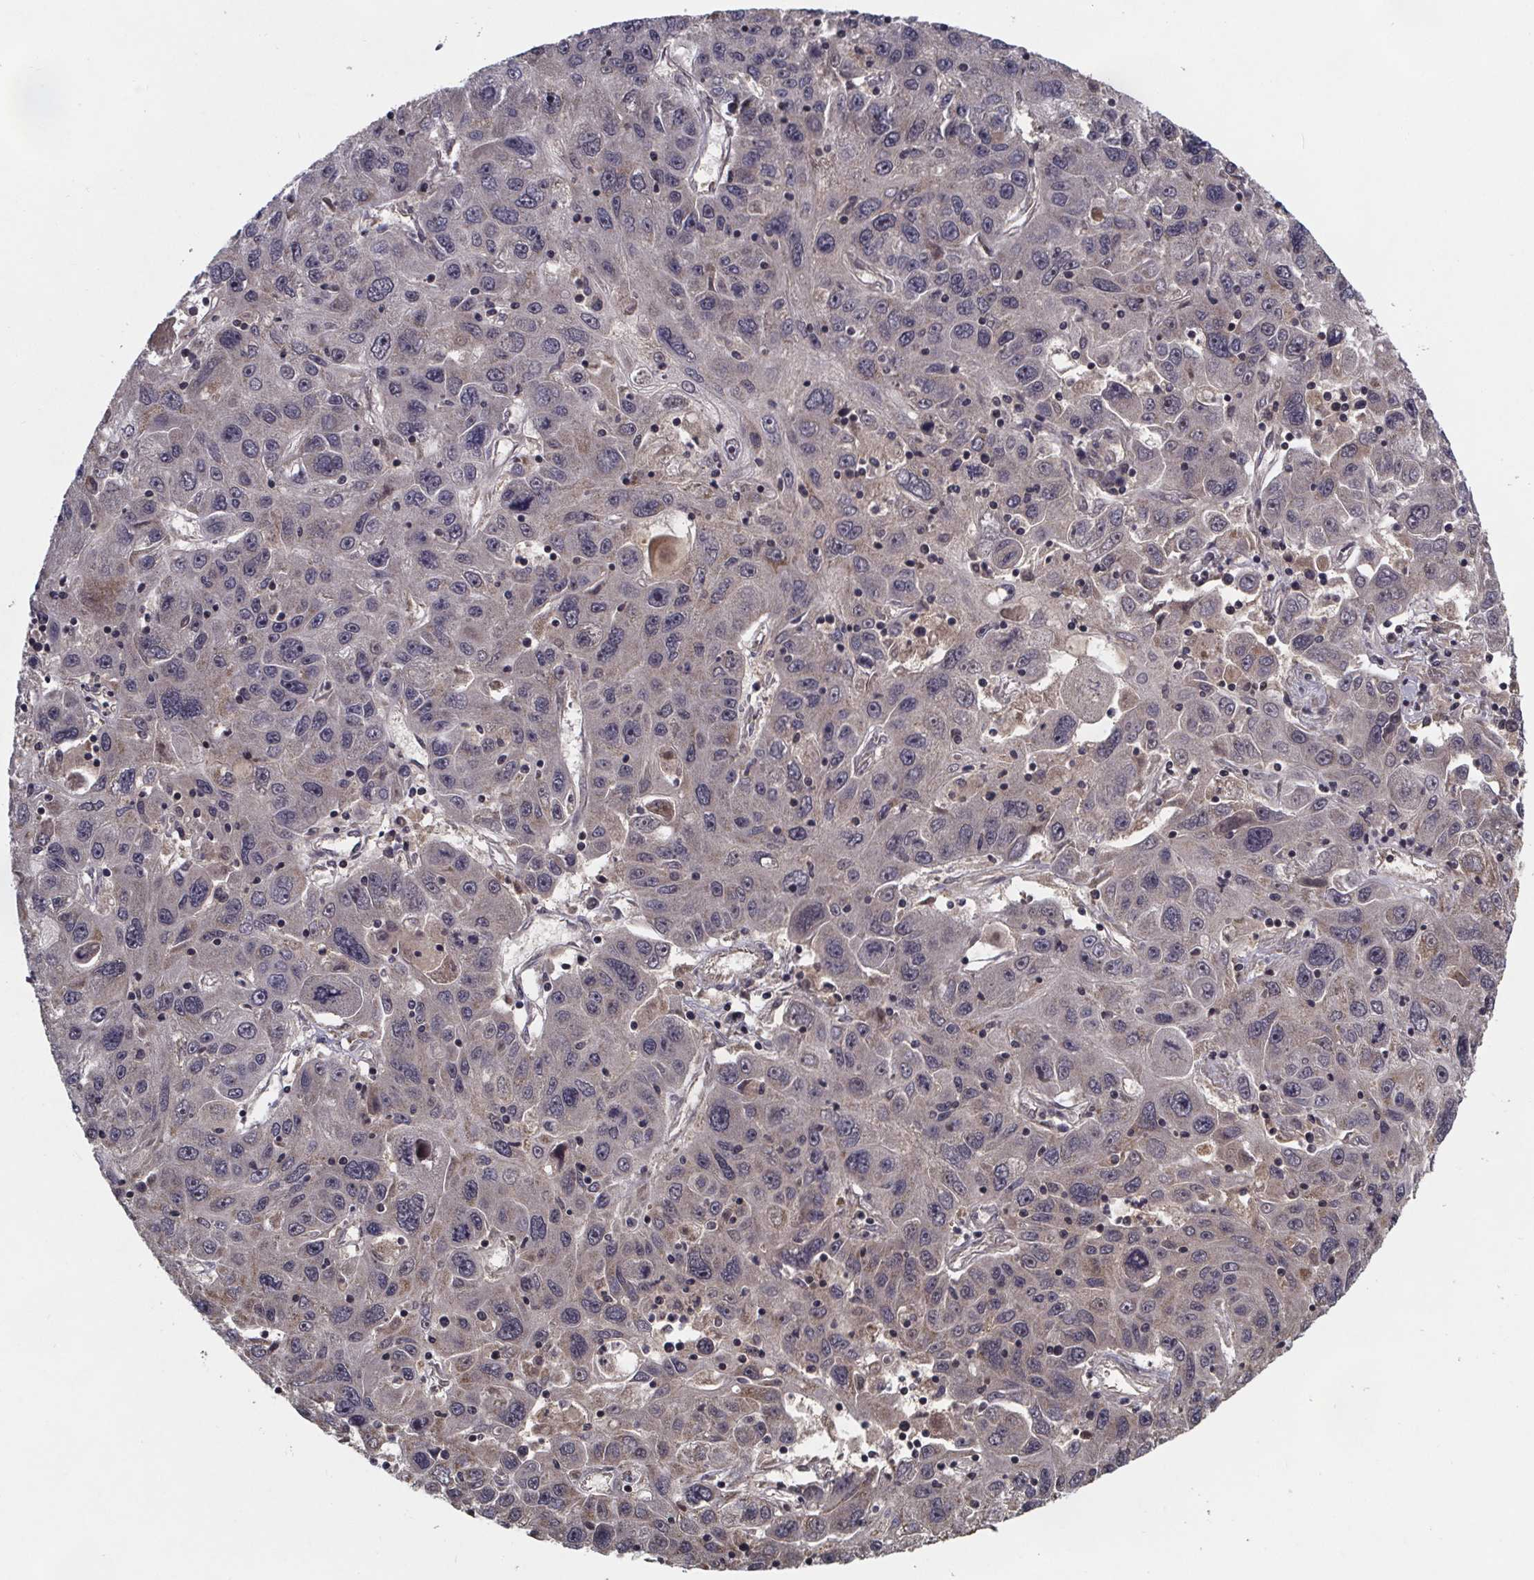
{"staining": {"intensity": "negative", "quantity": "none", "location": "none"}, "tissue": "stomach cancer", "cell_type": "Tumor cells", "image_type": "cancer", "snomed": [{"axis": "morphology", "description": "Adenocarcinoma, NOS"}, {"axis": "topography", "description": "Stomach"}], "caption": "The immunohistochemistry histopathology image has no significant positivity in tumor cells of adenocarcinoma (stomach) tissue. The staining is performed using DAB brown chromogen with nuclei counter-stained in using hematoxylin.", "gene": "FN3KRP", "patient": {"sex": "male", "age": 56}}